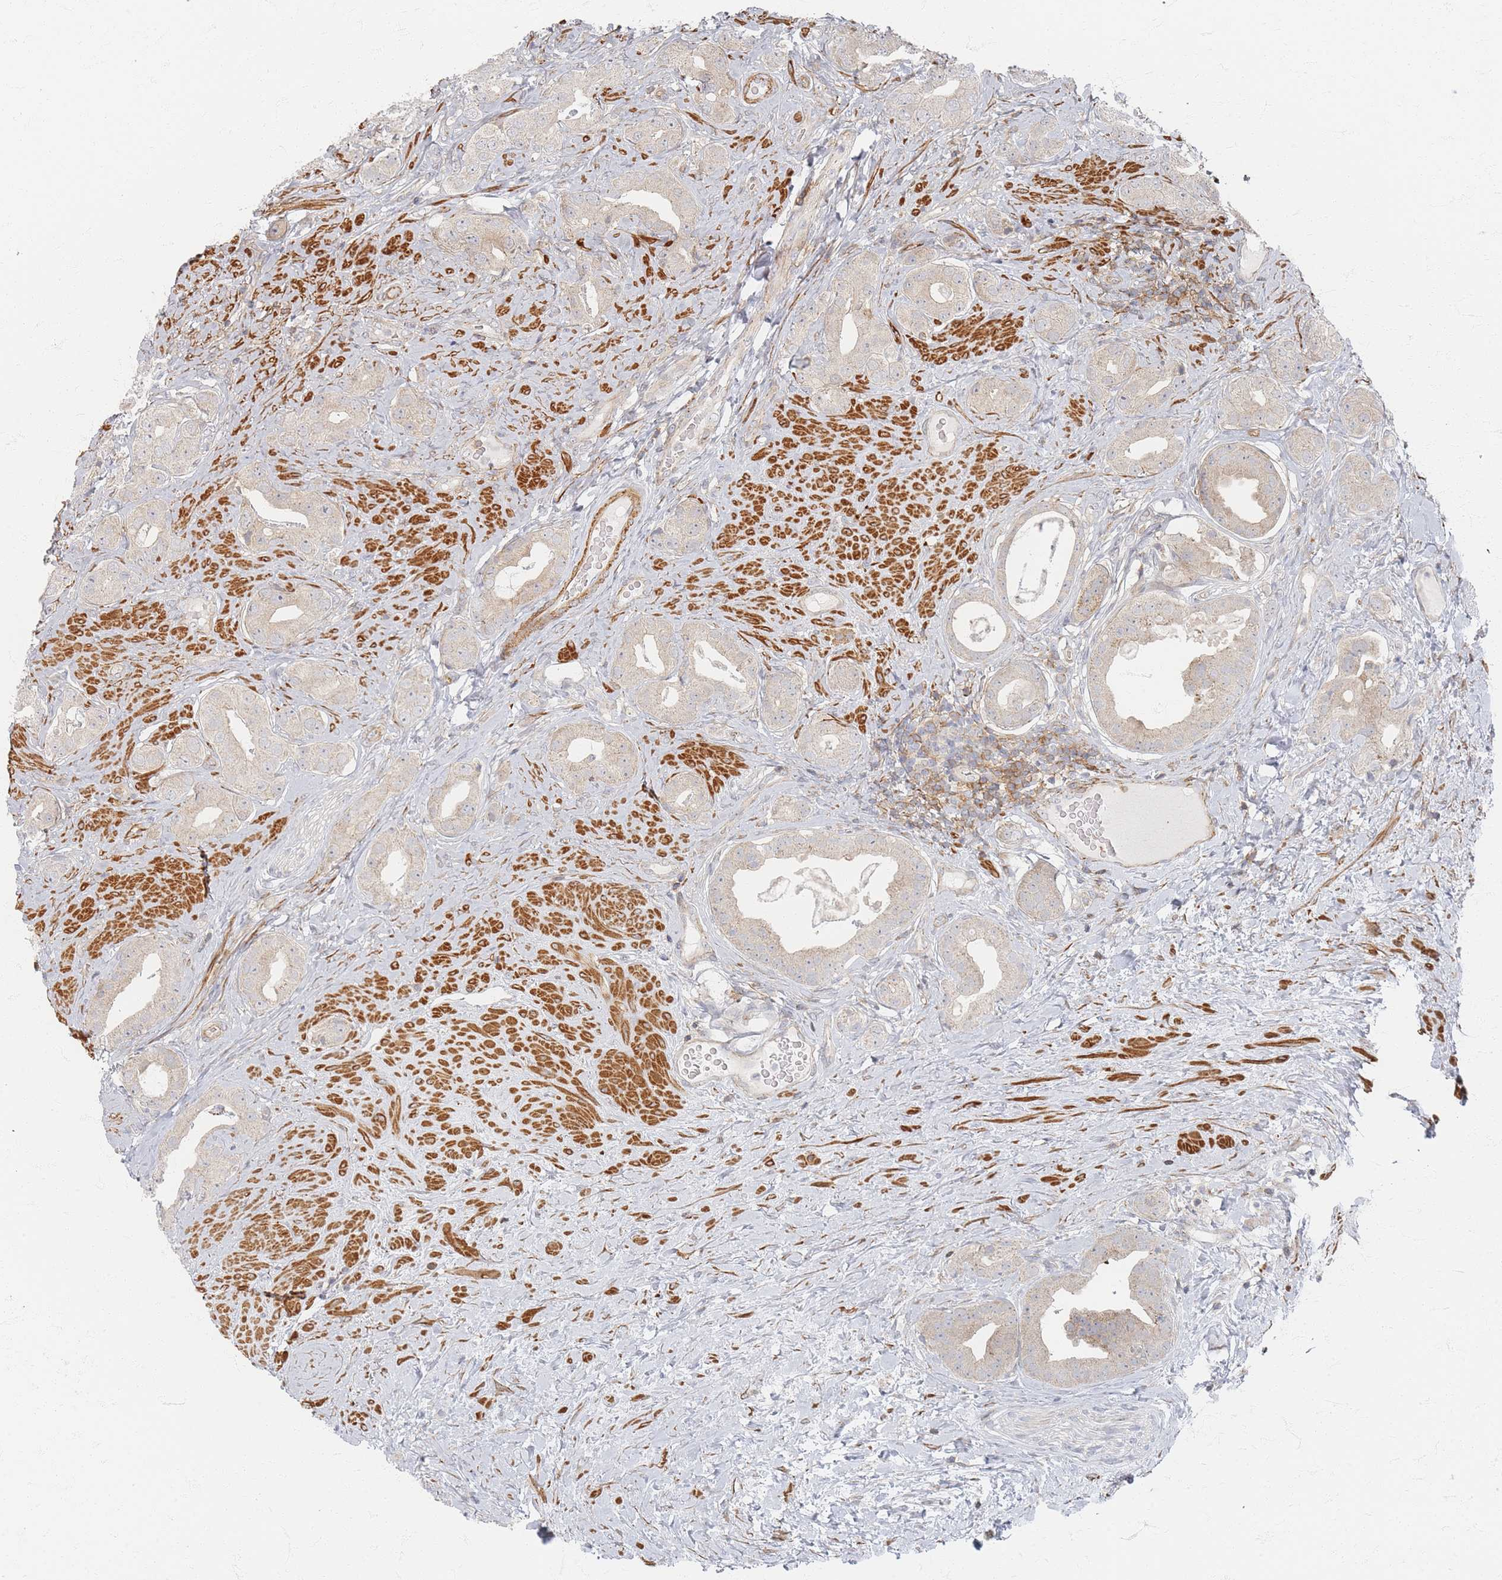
{"staining": {"intensity": "negative", "quantity": "none", "location": "none"}, "tissue": "prostate cancer", "cell_type": "Tumor cells", "image_type": "cancer", "snomed": [{"axis": "morphology", "description": "Adenocarcinoma, High grade"}, {"axis": "topography", "description": "Prostate"}], "caption": "Tumor cells are negative for protein expression in human prostate cancer.", "gene": "ZNF852", "patient": {"sex": "male", "age": 63}}